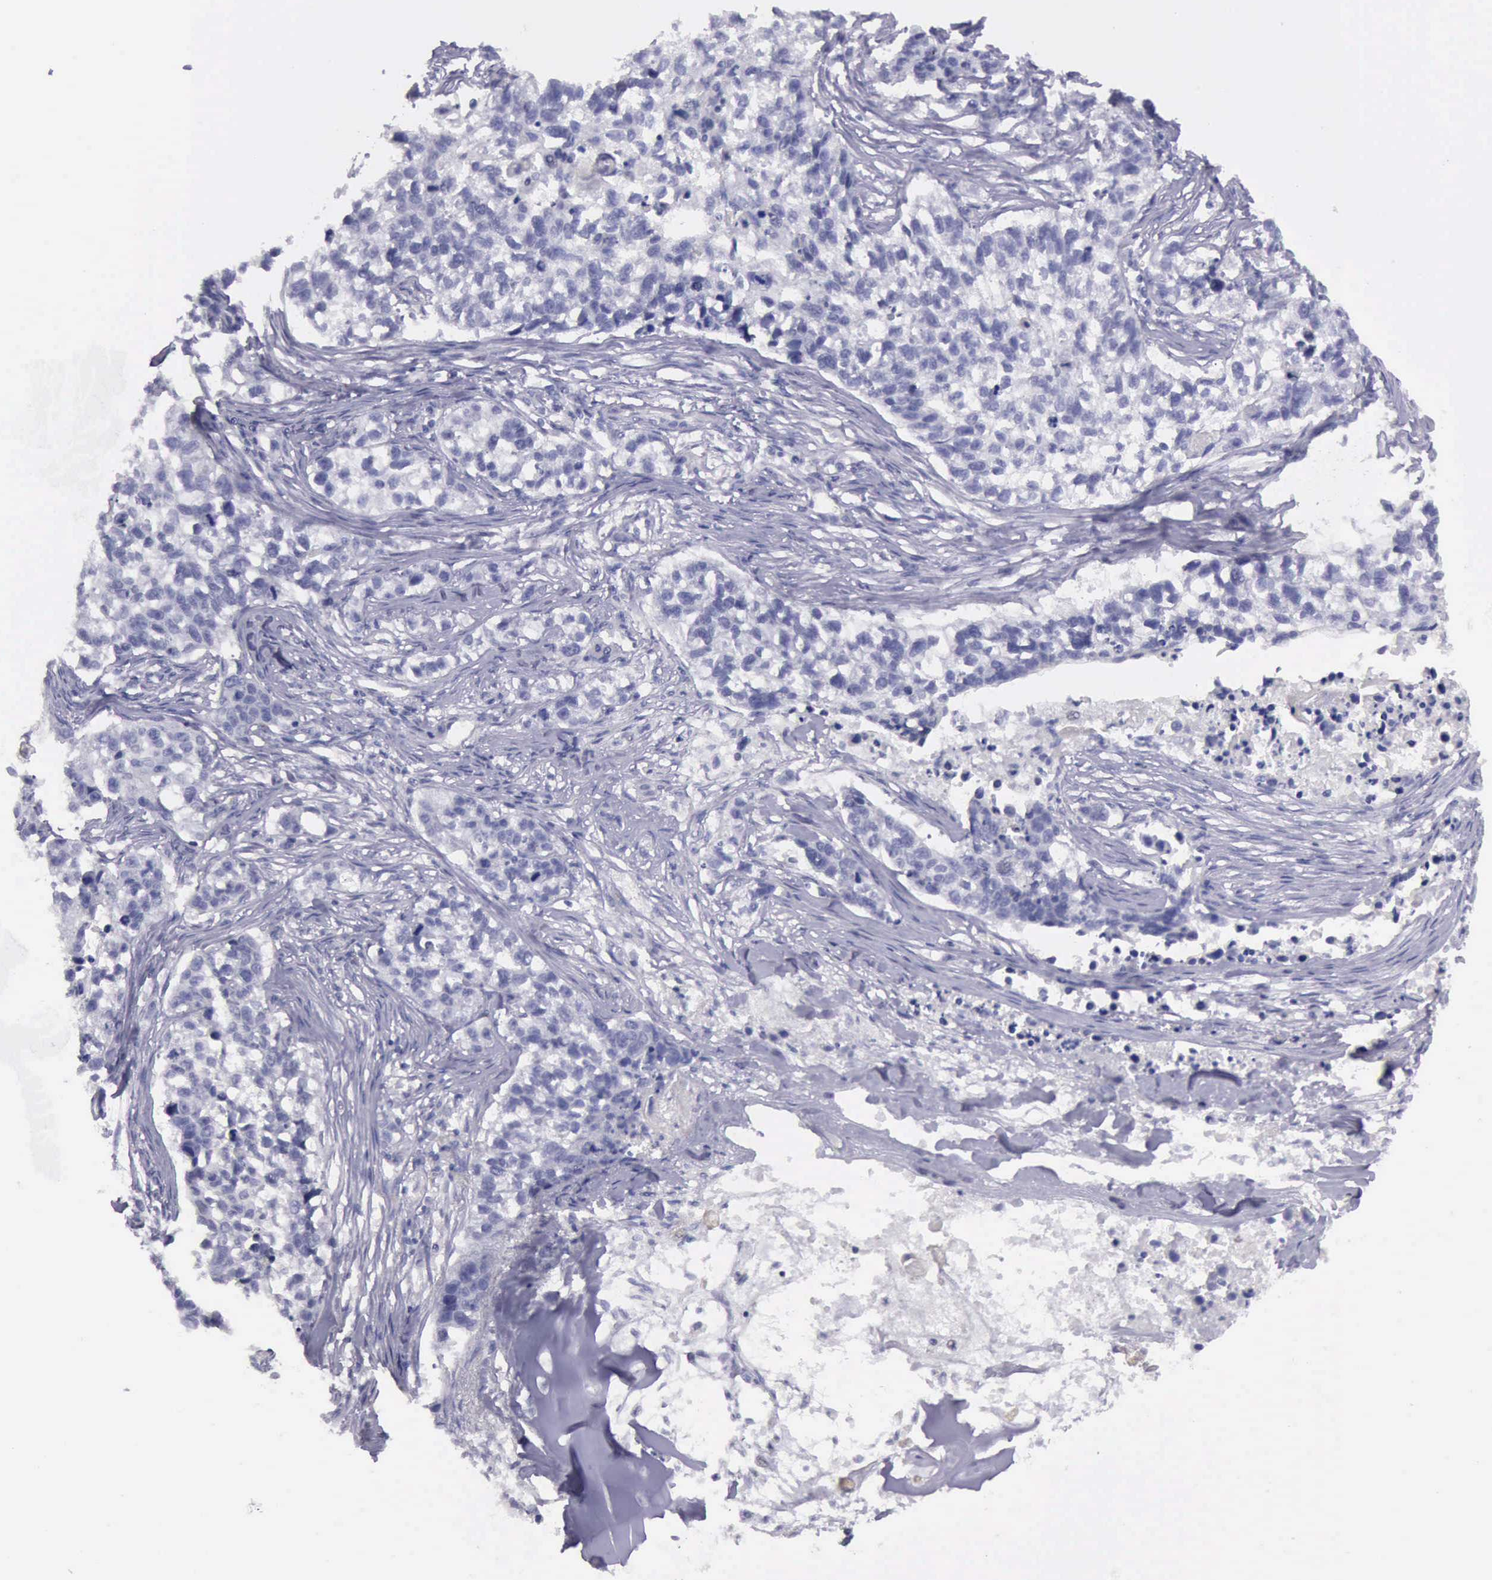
{"staining": {"intensity": "negative", "quantity": "none", "location": "none"}, "tissue": "lung cancer", "cell_type": "Tumor cells", "image_type": "cancer", "snomed": [{"axis": "morphology", "description": "Squamous cell carcinoma, NOS"}, {"axis": "topography", "description": "Lymph node"}, {"axis": "topography", "description": "Lung"}], "caption": "Tumor cells are negative for brown protein staining in lung cancer (squamous cell carcinoma). (DAB immunohistochemistry (IHC), high magnification).", "gene": "AOC3", "patient": {"sex": "male", "age": 74}}